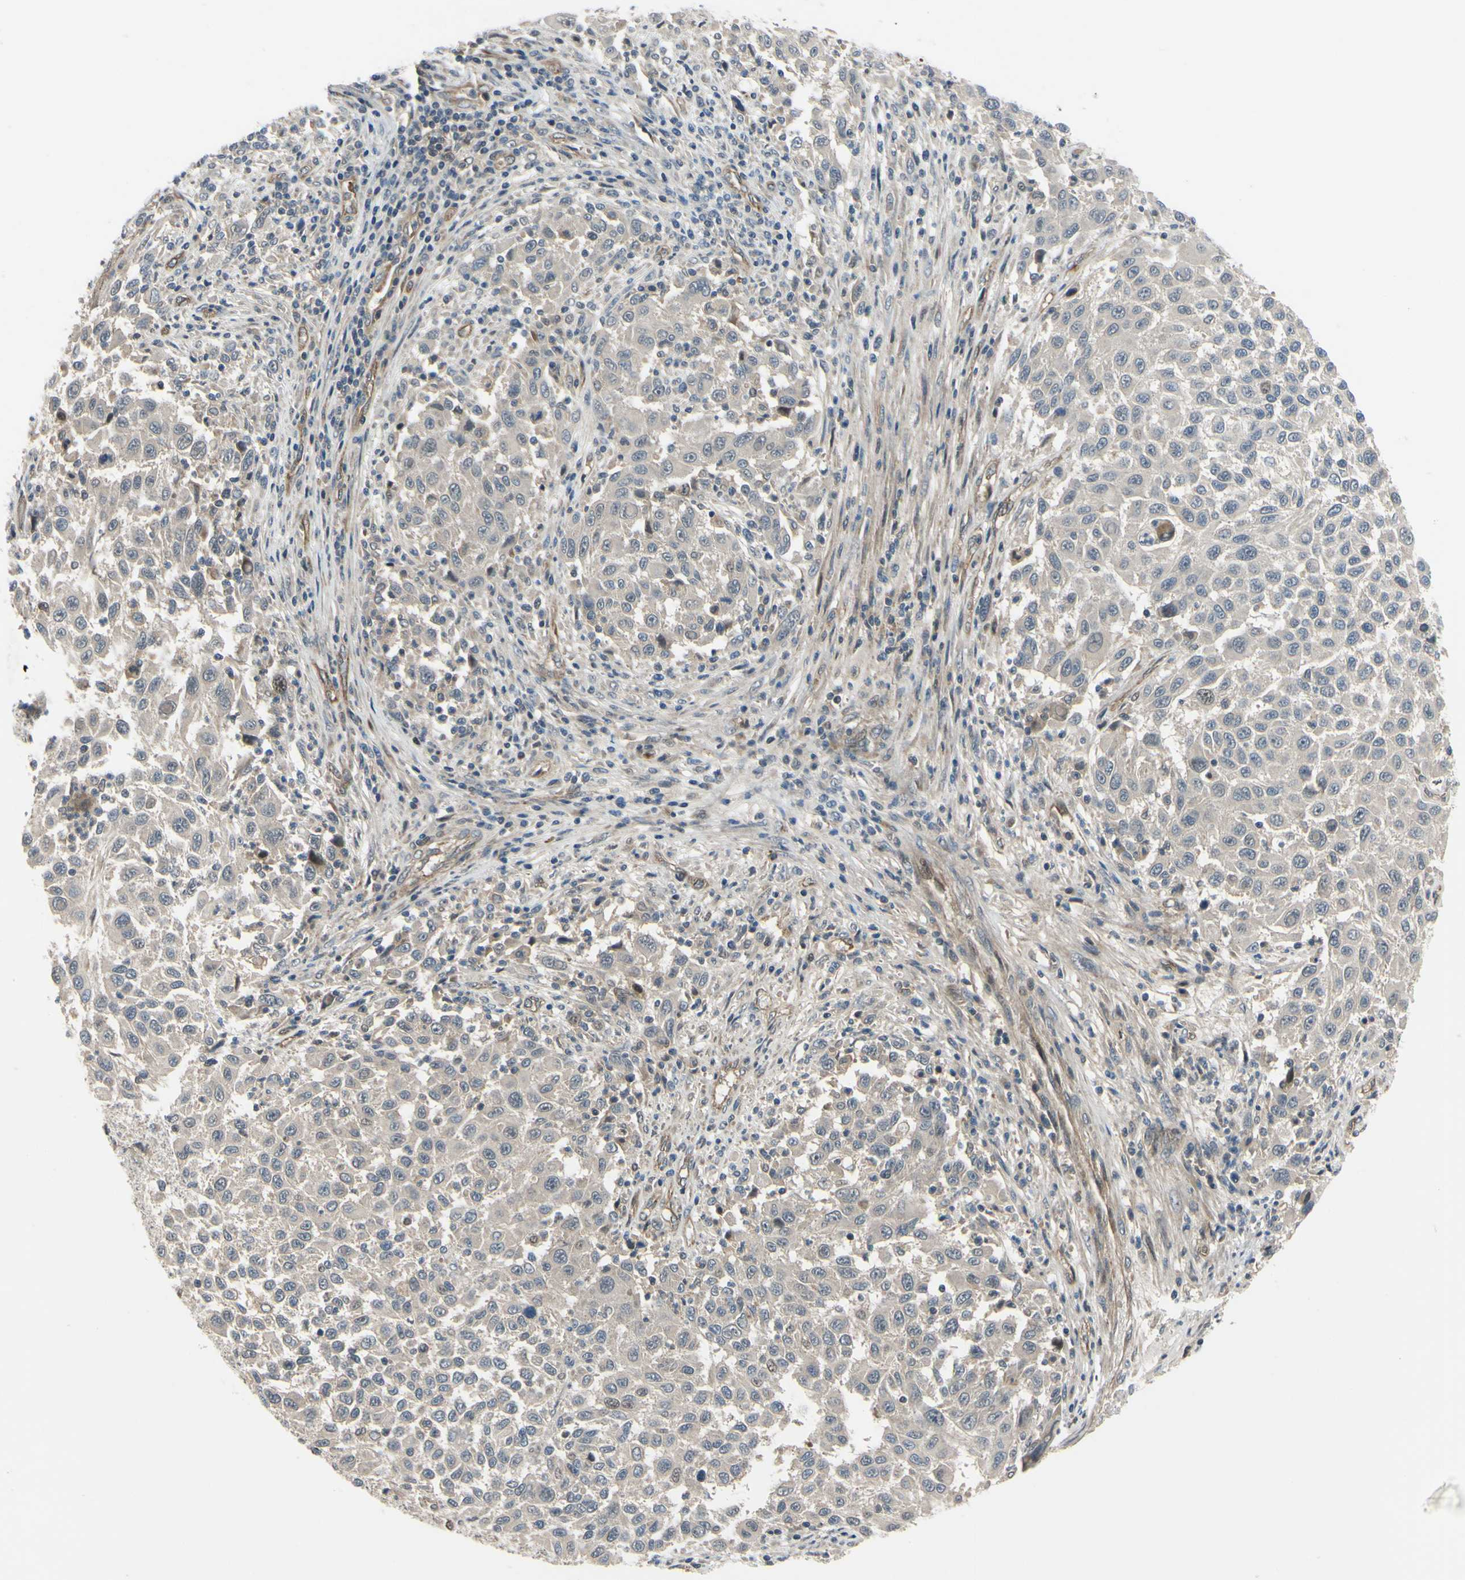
{"staining": {"intensity": "negative", "quantity": "none", "location": "none"}, "tissue": "melanoma", "cell_type": "Tumor cells", "image_type": "cancer", "snomed": [{"axis": "morphology", "description": "Malignant melanoma, Metastatic site"}, {"axis": "topography", "description": "Lymph node"}], "caption": "Human melanoma stained for a protein using immunohistochemistry reveals no staining in tumor cells.", "gene": "COMMD9", "patient": {"sex": "male", "age": 61}}